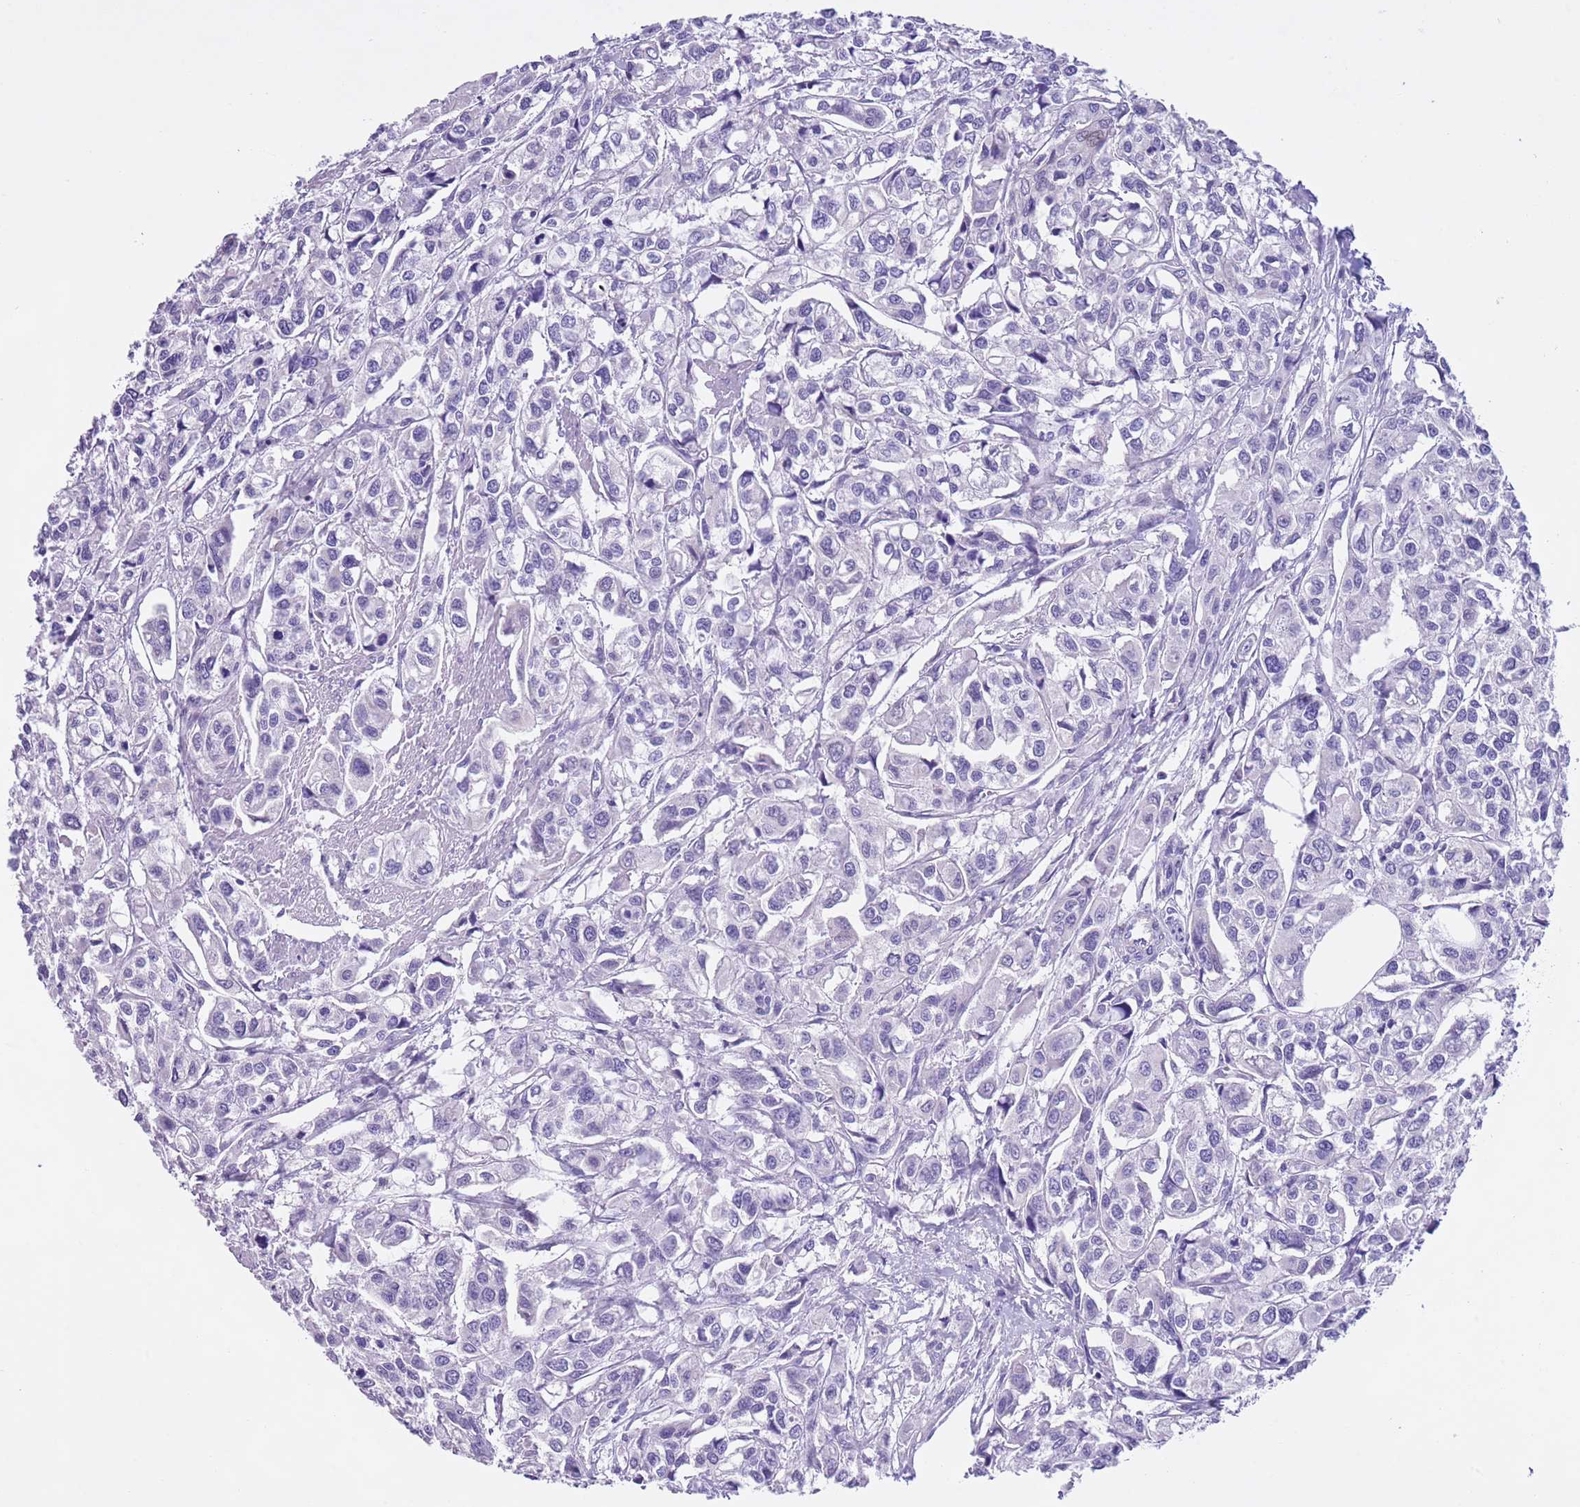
{"staining": {"intensity": "negative", "quantity": "none", "location": "none"}, "tissue": "urothelial cancer", "cell_type": "Tumor cells", "image_type": "cancer", "snomed": [{"axis": "morphology", "description": "Urothelial carcinoma, High grade"}, {"axis": "topography", "description": "Urinary bladder"}], "caption": "This photomicrograph is of urothelial cancer stained with immunohistochemistry to label a protein in brown with the nuclei are counter-stained blue. There is no expression in tumor cells. The staining is performed using DAB (3,3'-diaminobenzidine) brown chromogen with nuclei counter-stained in using hematoxylin.", "gene": "TMEM185B", "patient": {"sex": "male", "age": 67}}